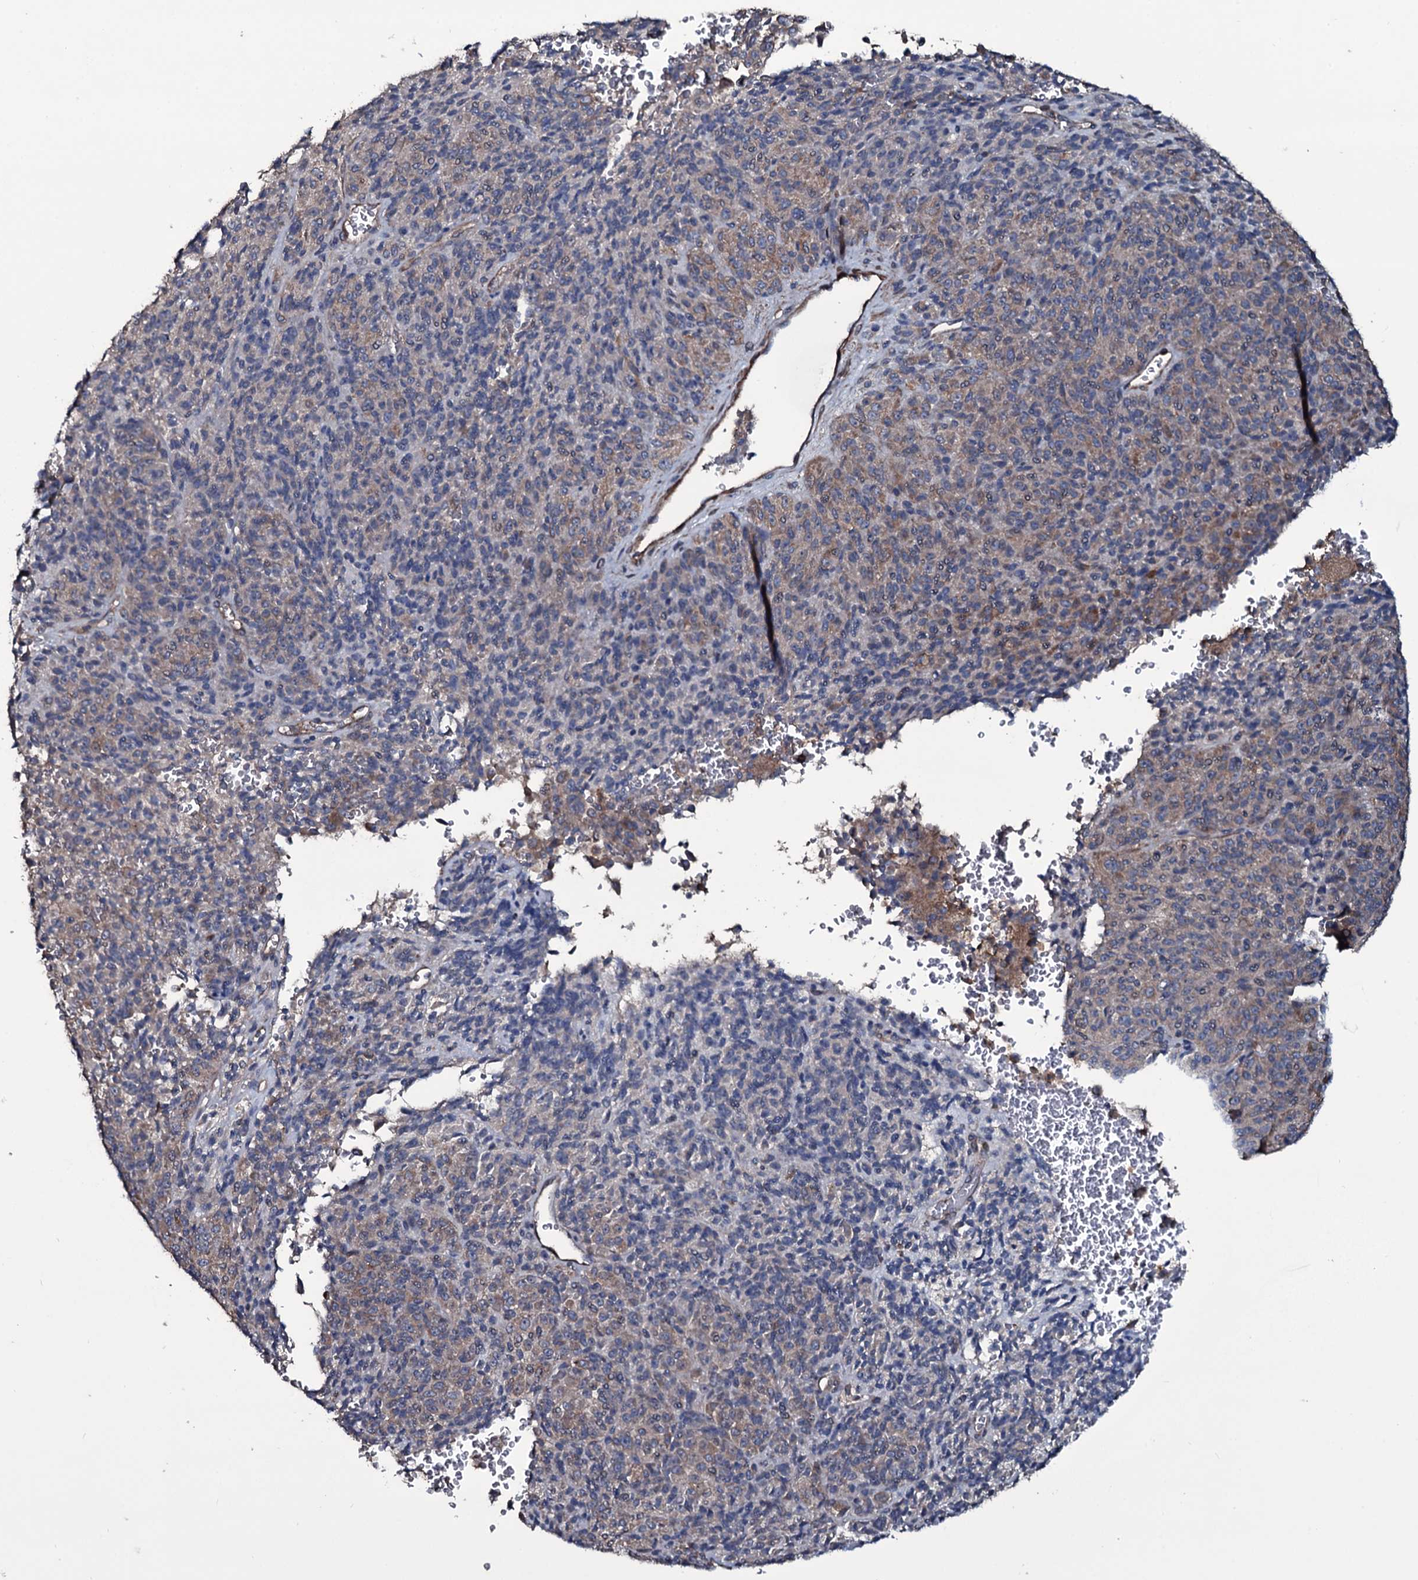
{"staining": {"intensity": "weak", "quantity": "25%-75%", "location": "cytoplasmic/membranous"}, "tissue": "melanoma", "cell_type": "Tumor cells", "image_type": "cancer", "snomed": [{"axis": "morphology", "description": "Malignant melanoma, Metastatic site"}, {"axis": "topography", "description": "Brain"}], "caption": "Melanoma stained with a brown dye shows weak cytoplasmic/membranous positive staining in about 25%-75% of tumor cells.", "gene": "WIPF3", "patient": {"sex": "female", "age": 56}}